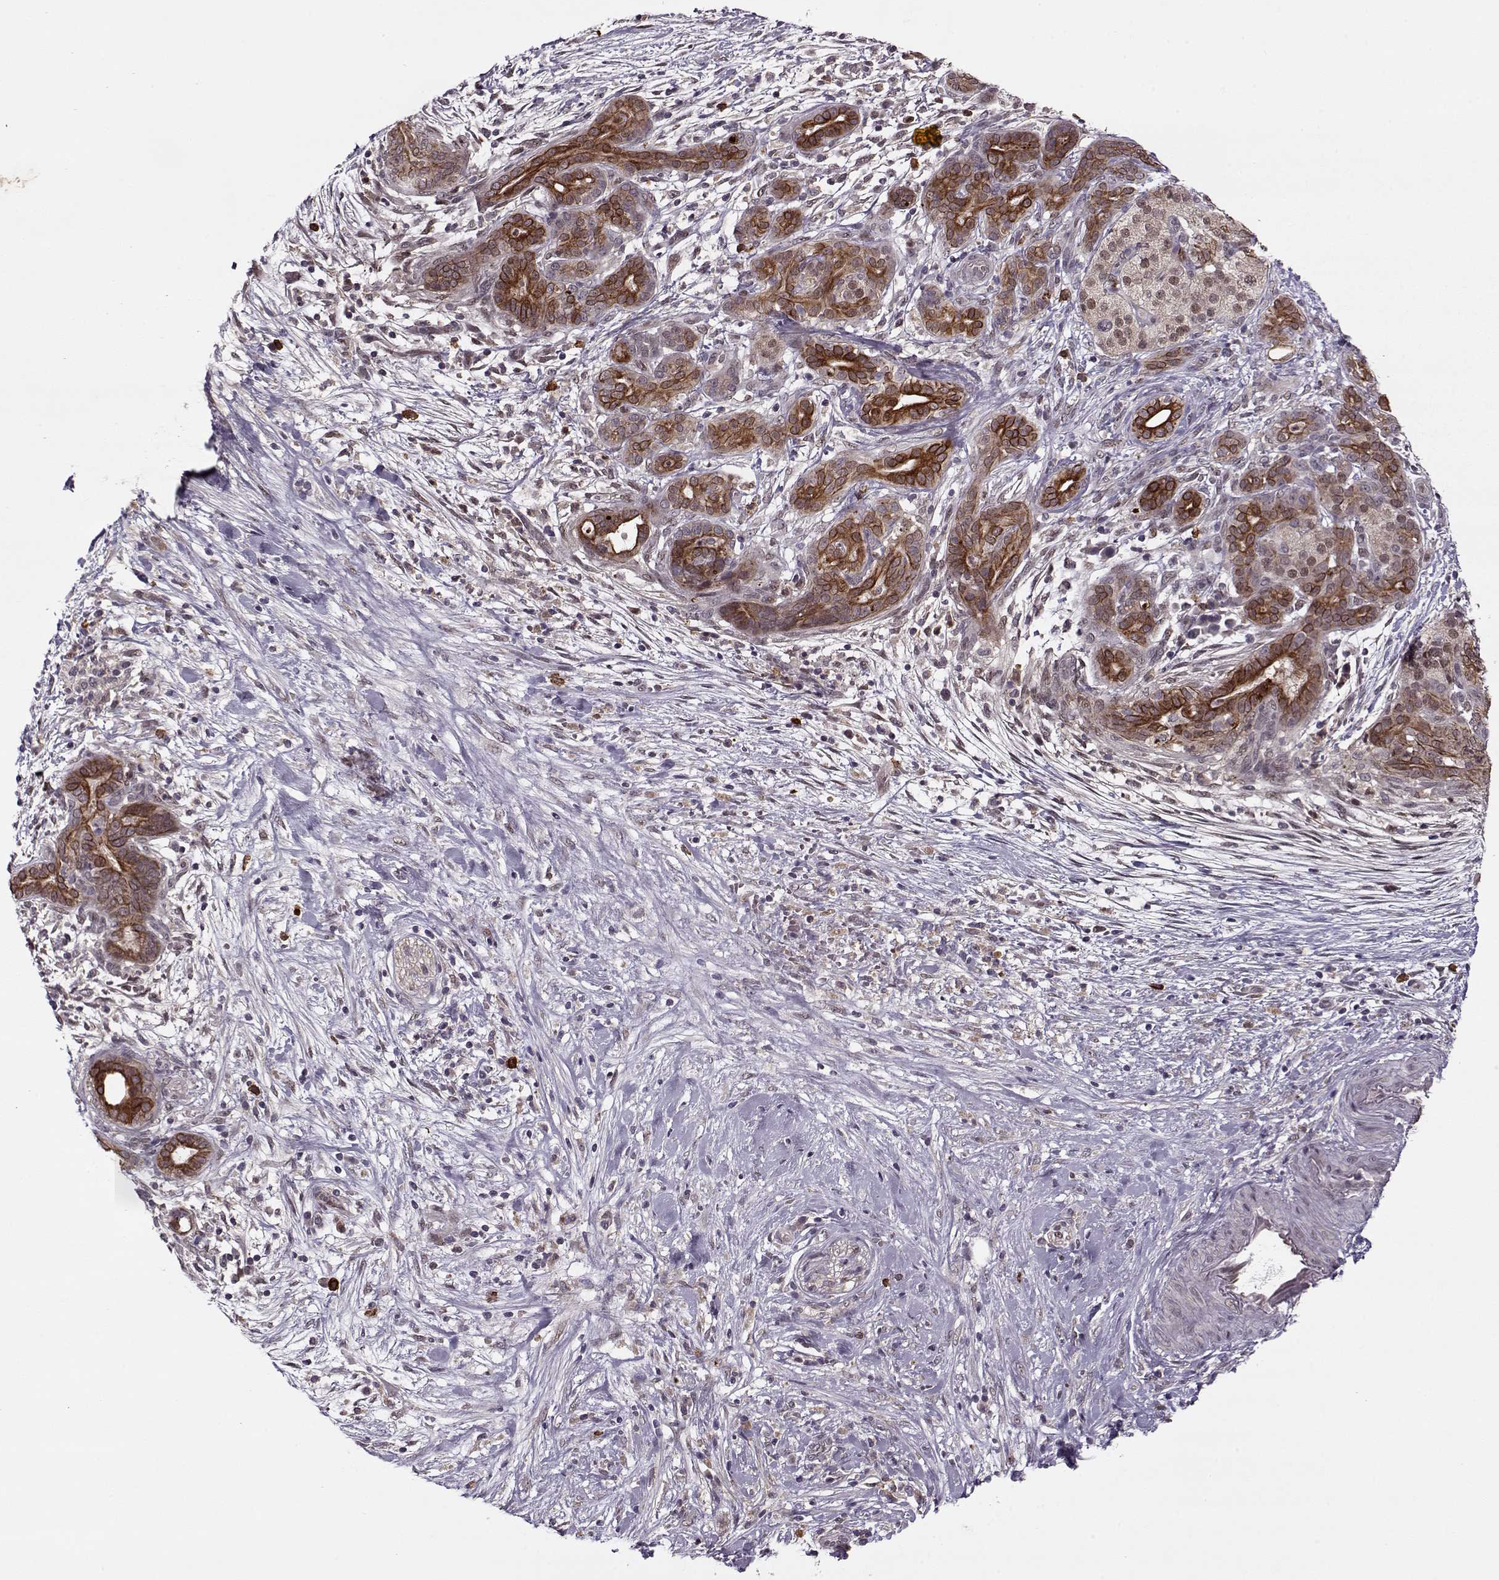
{"staining": {"intensity": "strong", "quantity": ">75%", "location": "cytoplasmic/membranous"}, "tissue": "pancreatic cancer", "cell_type": "Tumor cells", "image_type": "cancer", "snomed": [{"axis": "morphology", "description": "Adenocarcinoma, NOS"}, {"axis": "topography", "description": "Pancreas"}], "caption": "An immunohistochemistry (IHC) micrograph of neoplastic tissue is shown. Protein staining in brown highlights strong cytoplasmic/membranous positivity in pancreatic cancer (adenocarcinoma) within tumor cells. The staining was performed using DAB to visualize the protein expression in brown, while the nuclei were stained in blue with hematoxylin (Magnification: 20x).", "gene": "DENND4B", "patient": {"sex": "male", "age": 44}}